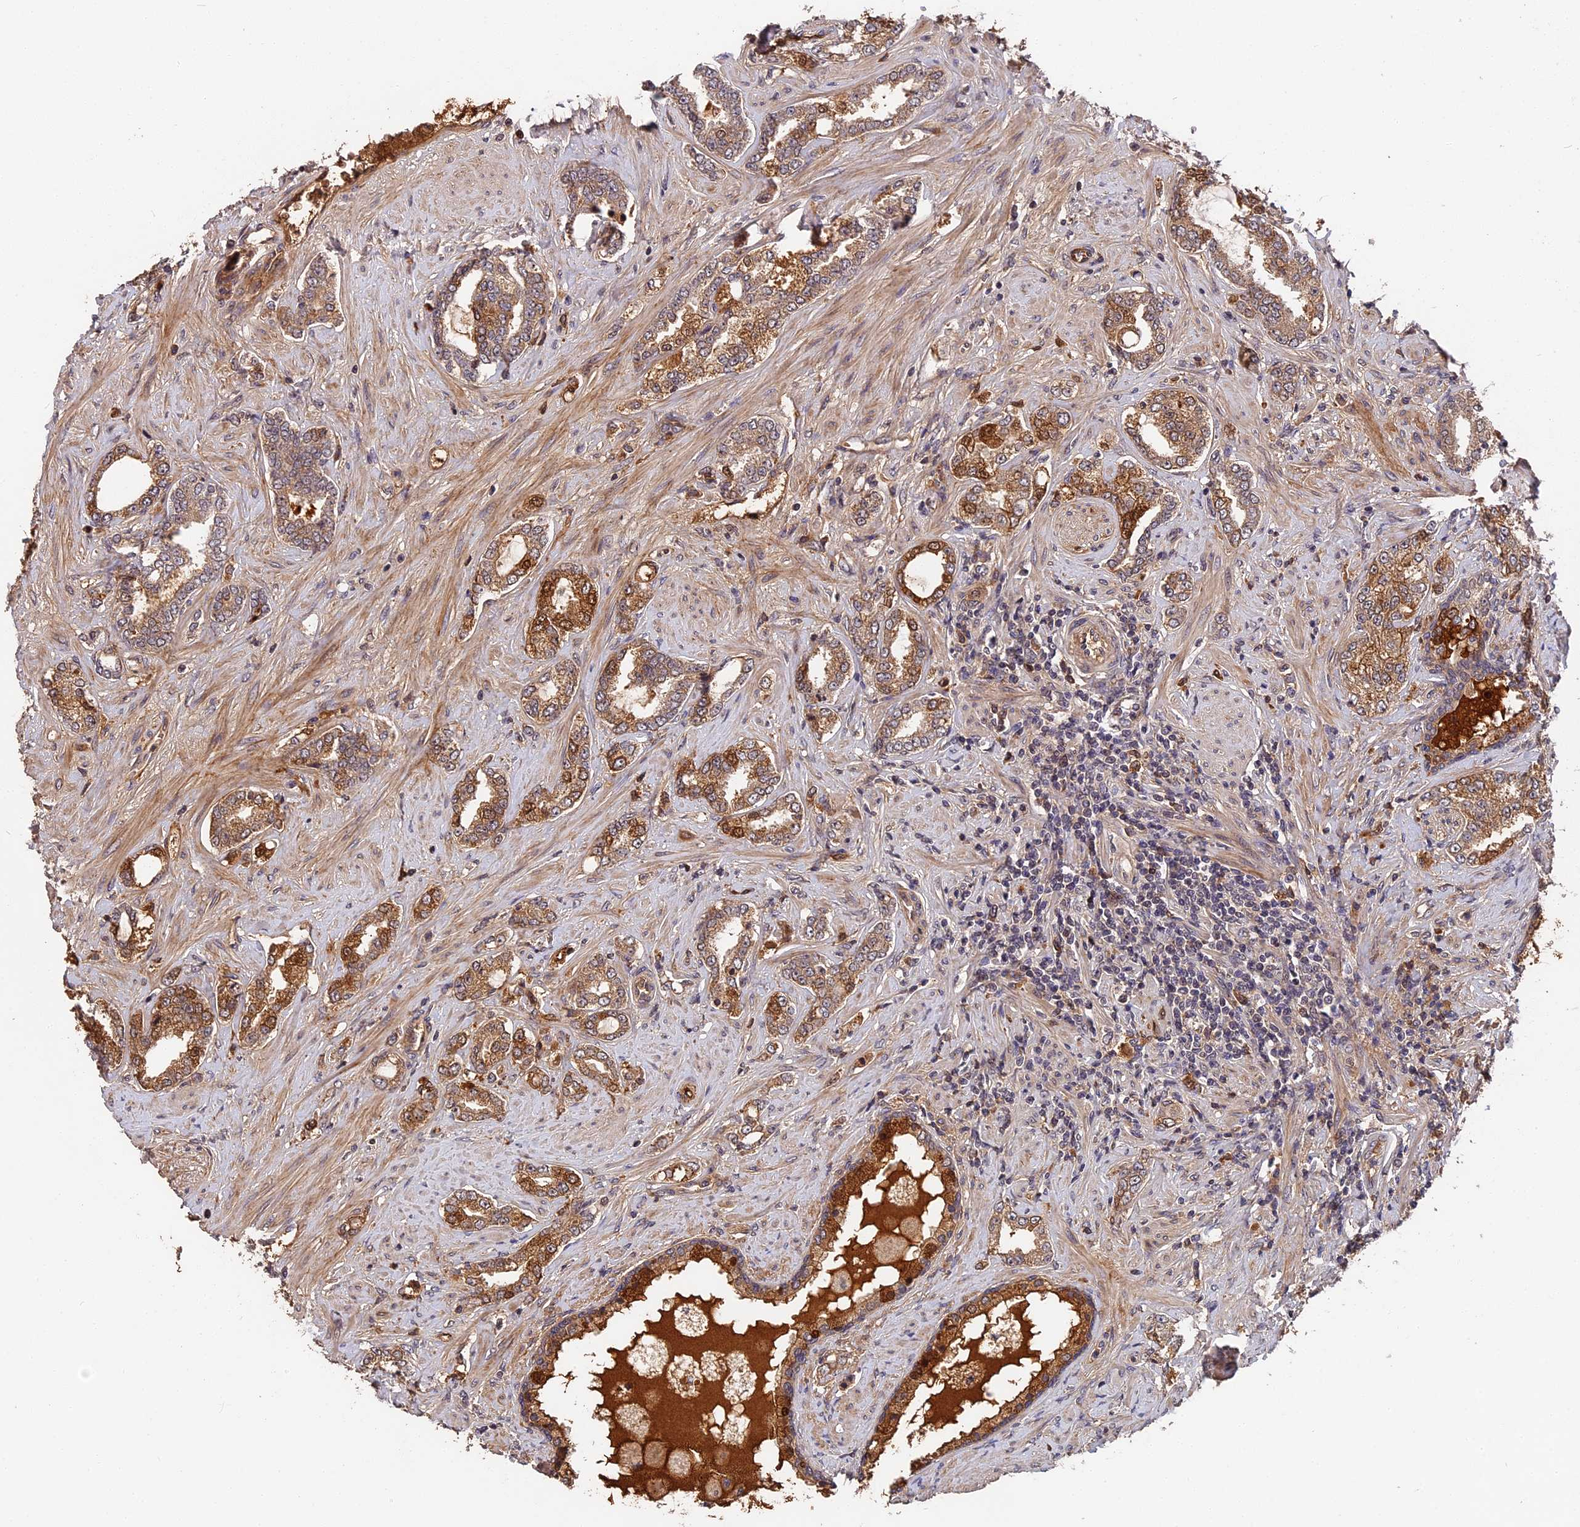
{"staining": {"intensity": "moderate", "quantity": ">75%", "location": "cytoplasmic/membranous,nuclear"}, "tissue": "prostate cancer", "cell_type": "Tumor cells", "image_type": "cancer", "snomed": [{"axis": "morphology", "description": "Adenocarcinoma, High grade"}, {"axis": "topography", "description": "Prostate"}], "caption": "A histopathology image showing moderate cytoplasmic/membranous and nuclear staining in about >75% of tumor cells in prostate adenocarcinoma (high-grade), as visualized by brown immunohistochemical staining.", "gene": "ITIH1", "patient": {"sex": "male", "age": 64}}